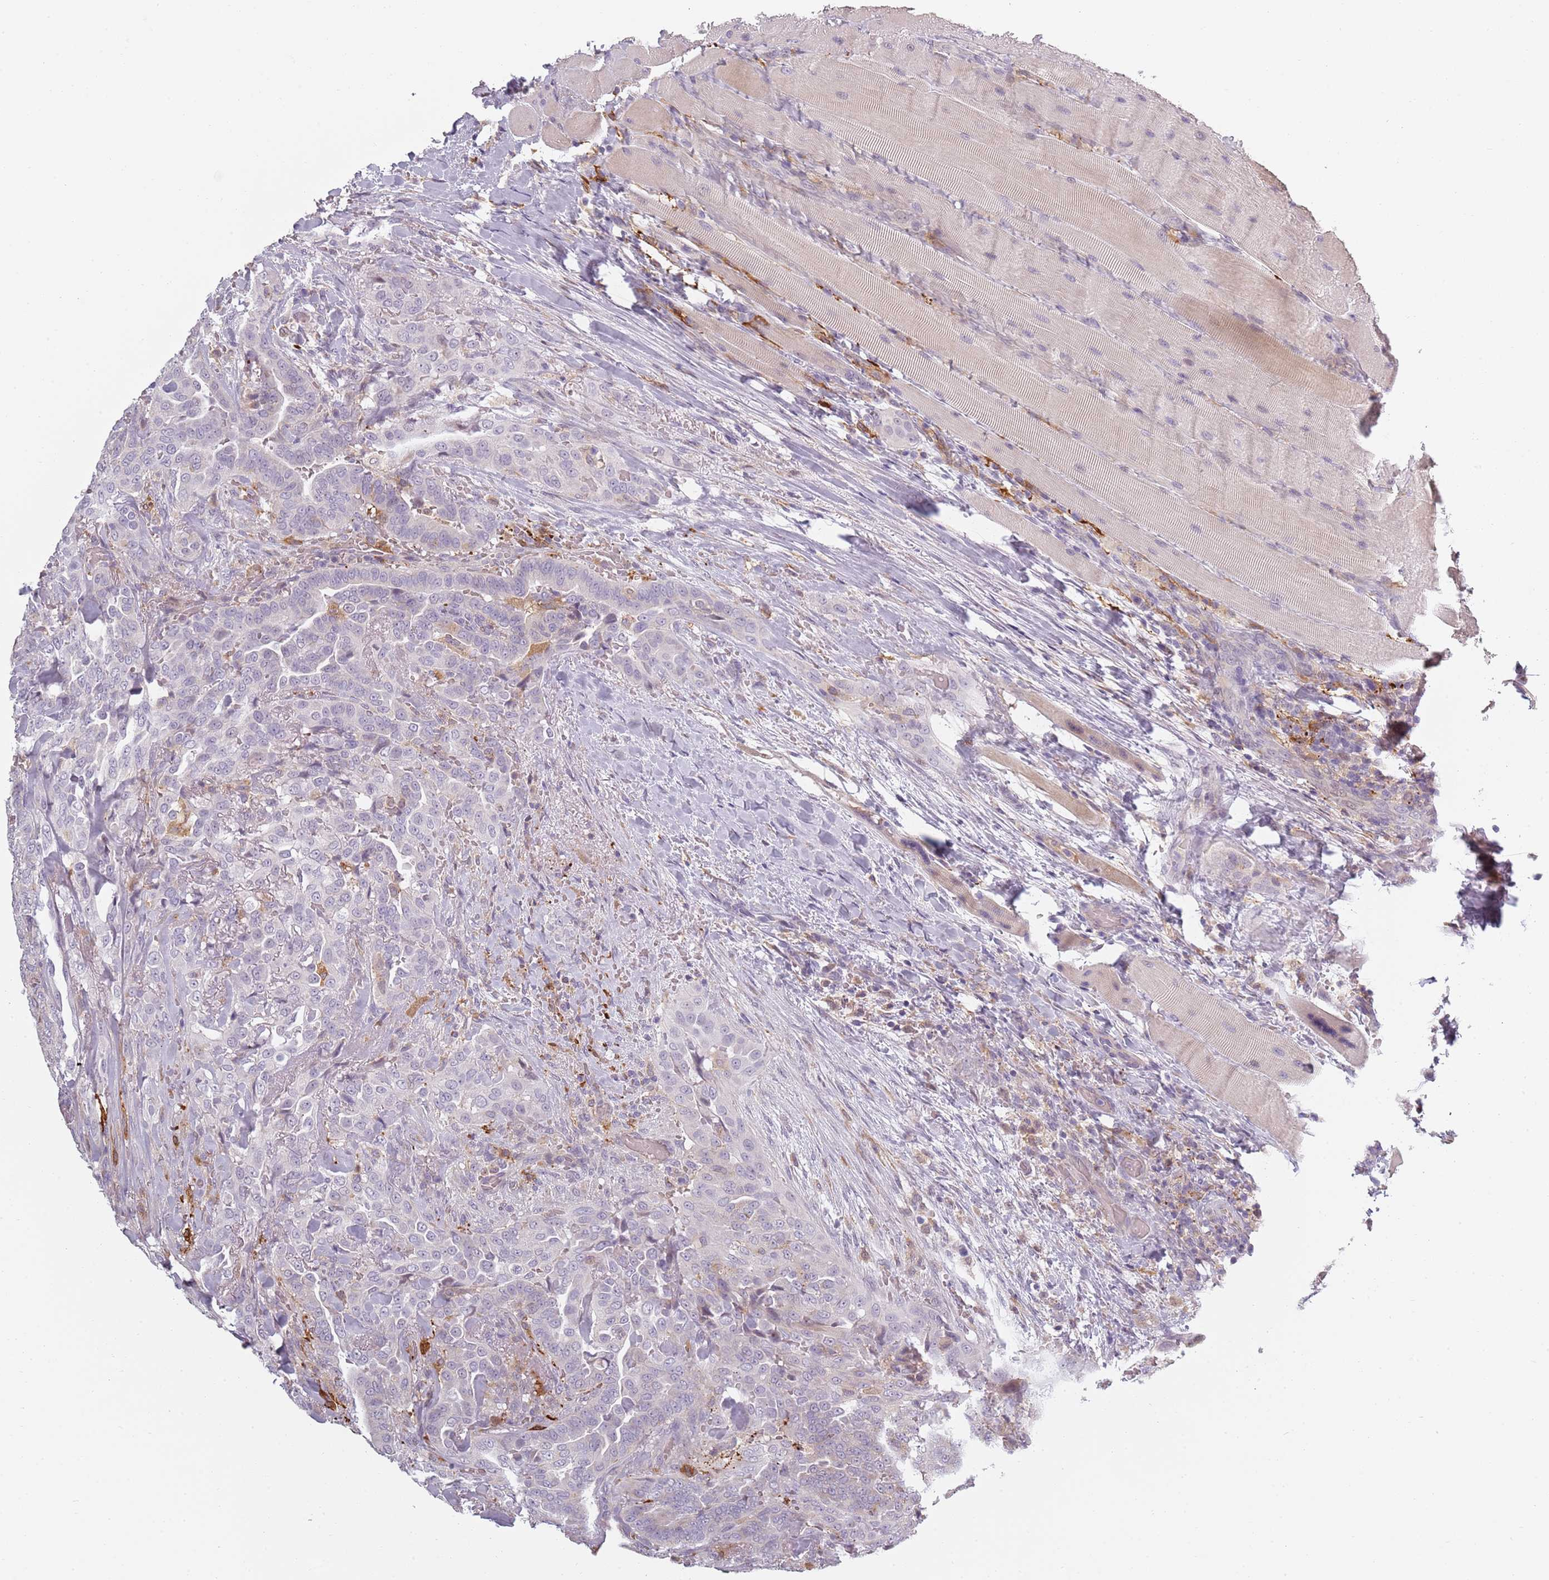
{"staining": {"intensity": "negative", "quantity": "none", "location": "none"}, "tissue": "thyroid cancer", "cell_type": "Tumor cells", "image_type": "cancer", "snomed": [{"axis": "morphology", "description": "Papillary adenocarcinoma, NOS"}, {"axis": "topography", "description": "Thyroid gland"}], "caption": "Immunohistochemistry (IHC) histopathology image of neoplastic tissue: human thyroid cancer (papillary adenocarcinoma) stained with DAB (3,3'-diaminobenzidine) demonstrates no significant protein expression in tumor cells. Nuclei are stained in blue.", "gene": "CC2D2B", "patient": {"sex": "male", "age": 61}}